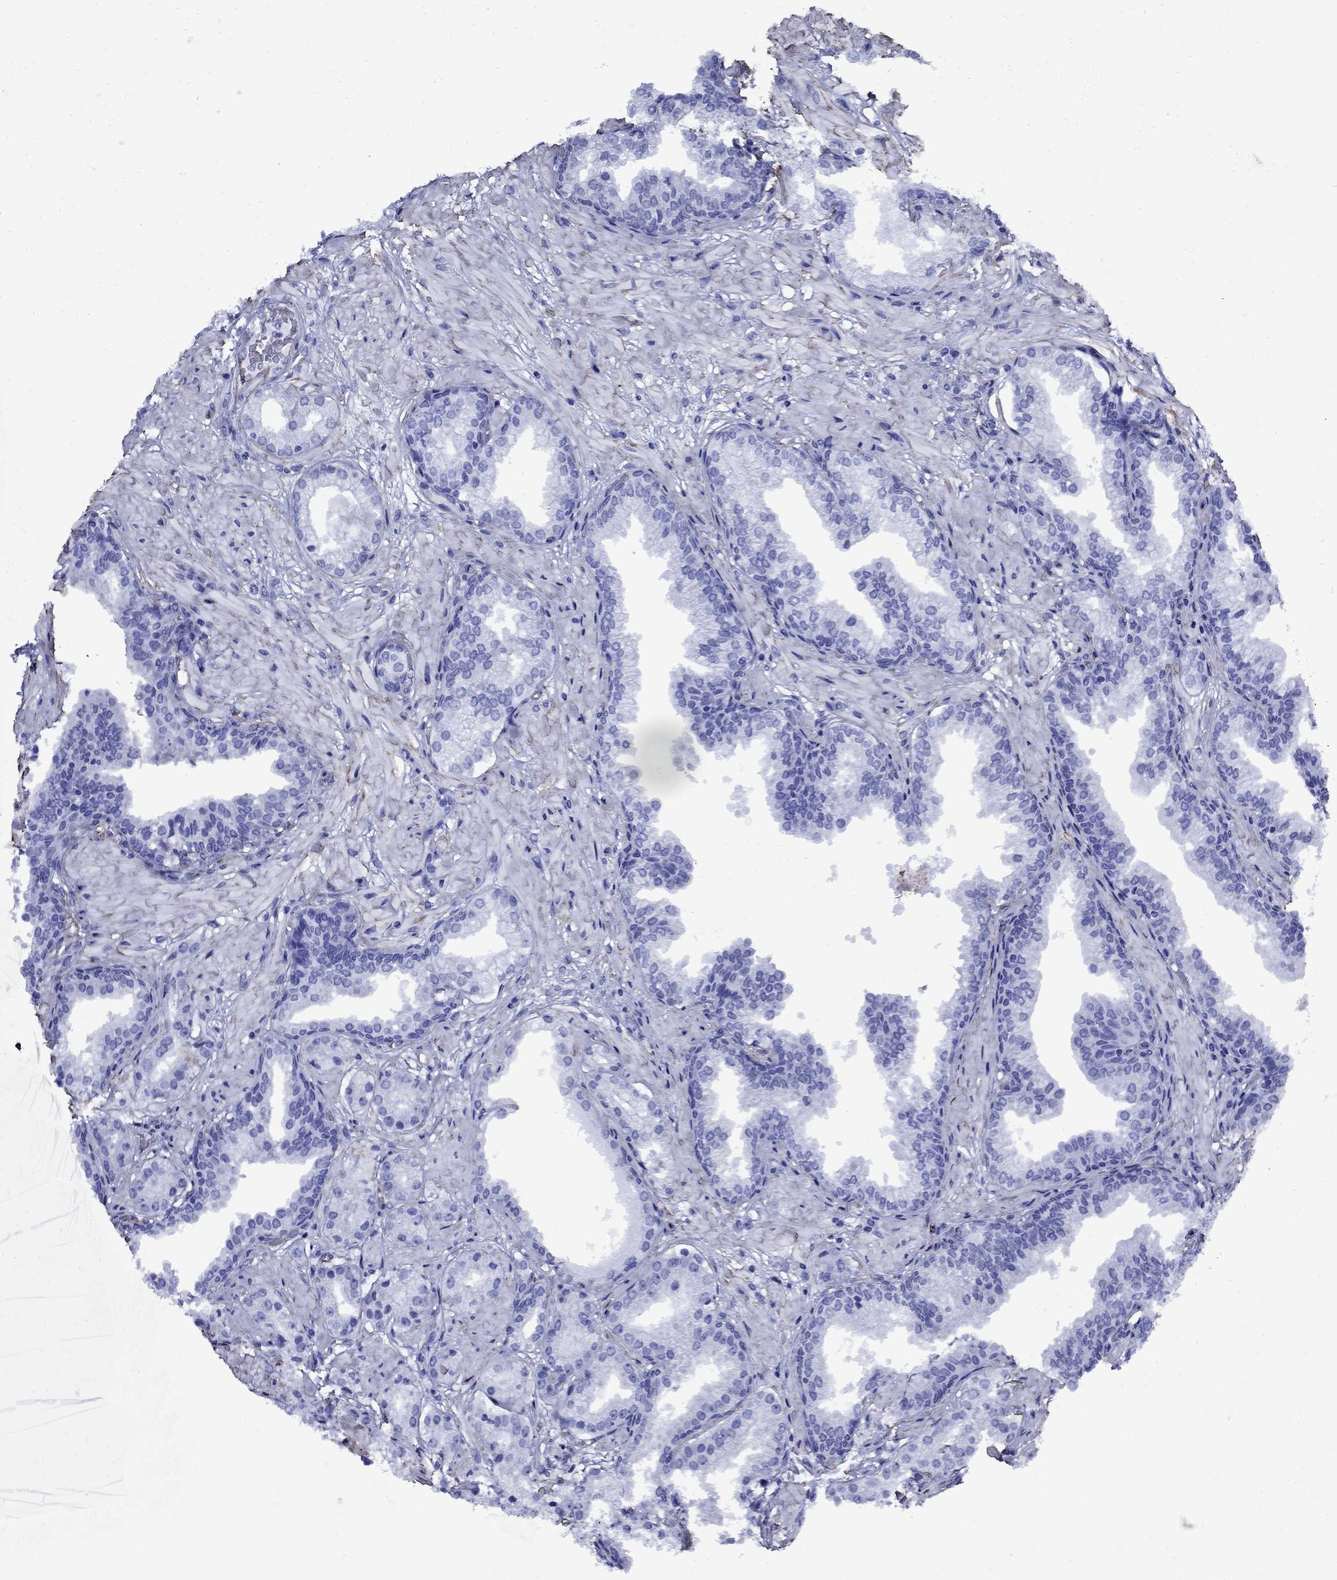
{"staining": {"intensity": "negative", "quantity": "none", "location": "none"}, "tissue": "prostate cancer", "cell_type": "Tumor cells", "image_type": "cancer", "snomed": [{"axis": "morphology", "description": "Adenocarcinoma, NOS"}, {"axis": "topography", "description": "Prostate and seminal vesicle, NOS"}, {"axis": "topography", "description": "Prostate"}], "caption": "Immunohistochemistry photomicrograph of human prostate cancer (adenocarcinoma) stained for a protein (brown), which shows no staining in tumor cells.", "gene": "VTN", "patient": {"sex": "male", "age": 44}}